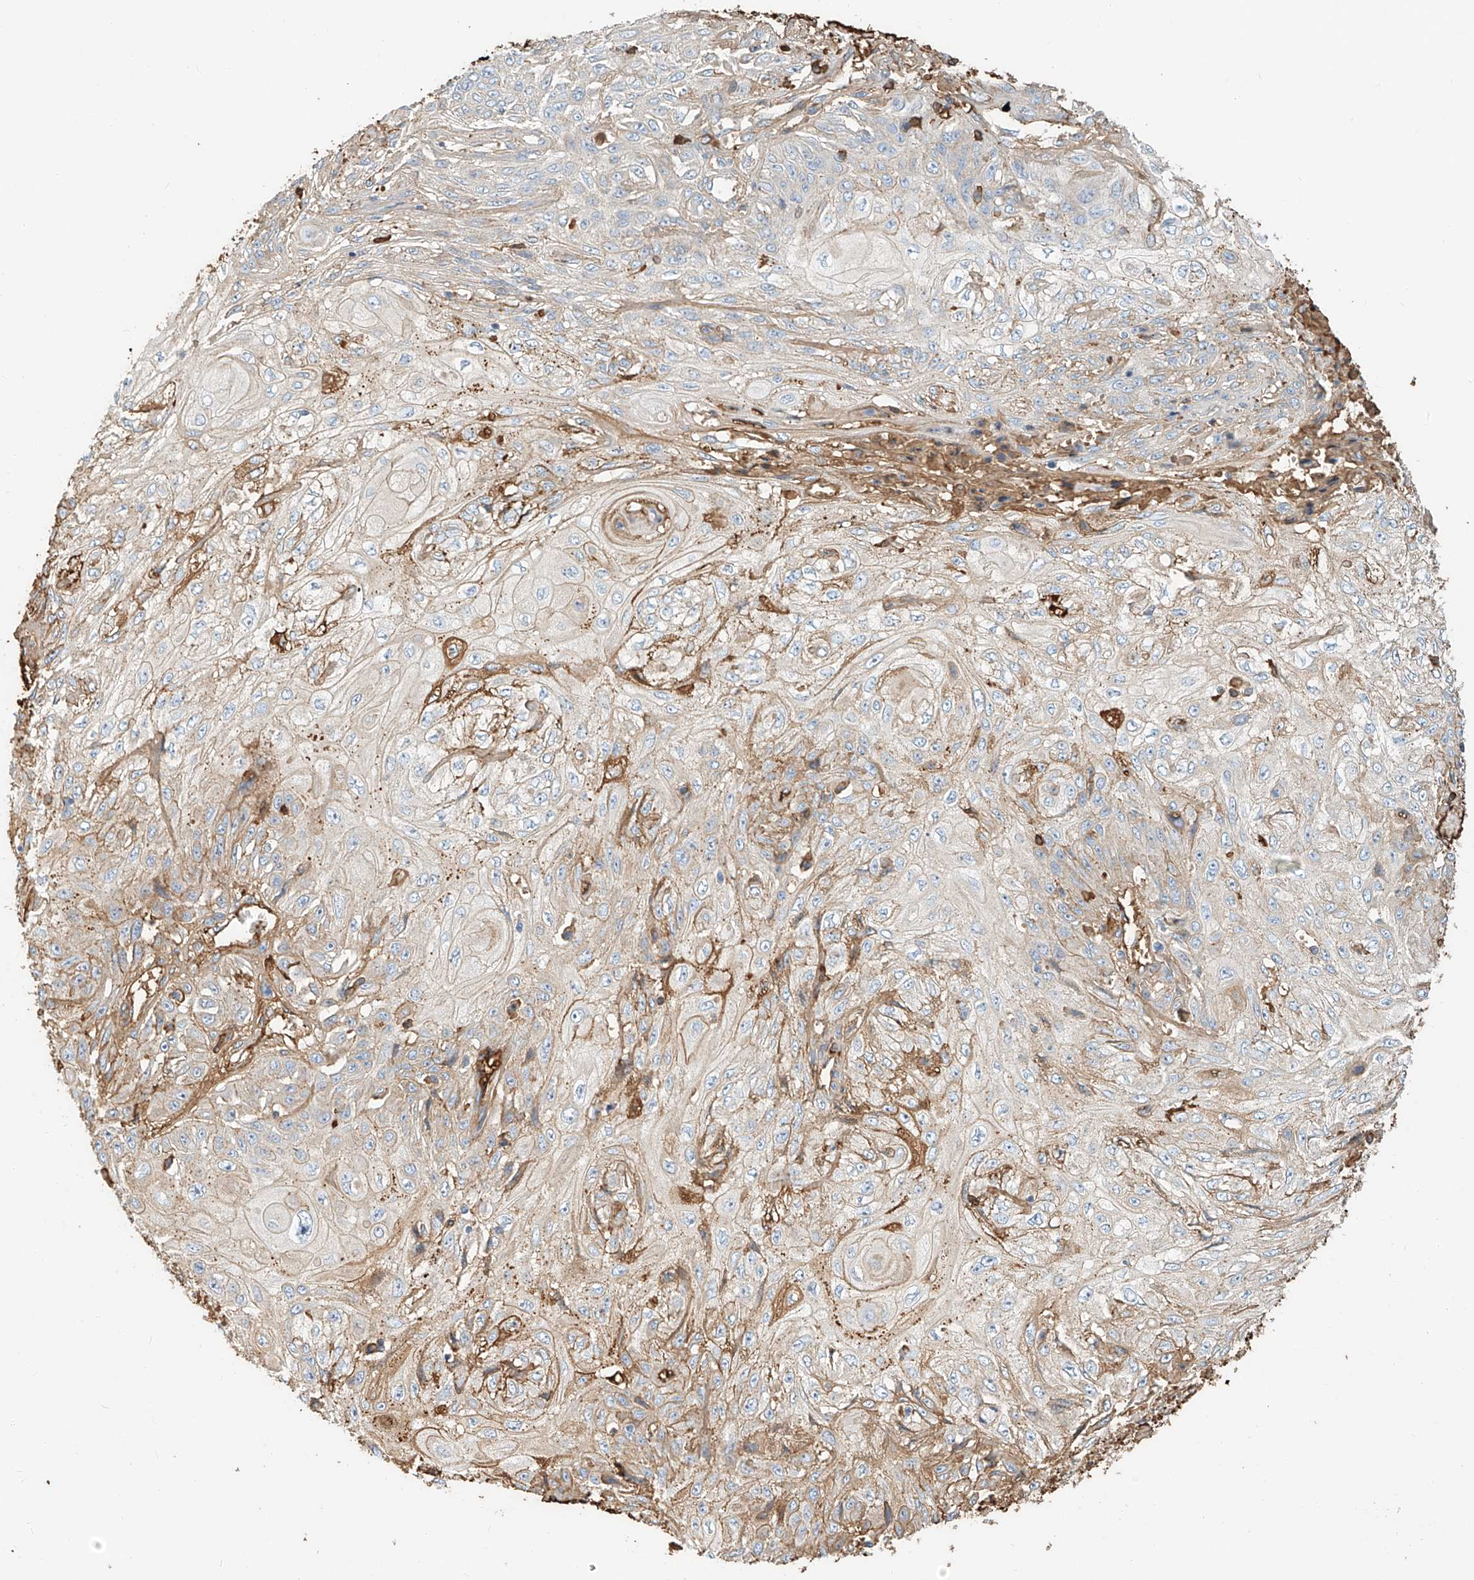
{"staining": {"intensity": "moderate", "quantity": "<25%", "location": "cytoplasmic/membranous"}, "tissue": "skin cancer", "cell_type": "Tumor cells", "image_type": "cancer", "snomed": [{"axis": "morphology", "description": "Squamous cell carcinoma, NOS"}, {"axis": "morphology", "description": "Squamous cell carcinoma, metastatic, NOS"}, {"axis": "topography", "description": "Skin"}, {"axis": "topography", "description": "Lymph node"}], "caption": "Immunohistochemical staining of human skin cancer (squamous cell carcinoma) displays low levels of moderate cytoplasmic/membranous expression in about <25% of tumor cells. The staining was performed using DAB (3,3'-diaminobenzidine) to visualize the protein expression in brown, while the nuclei were stained in blue with hematoxylin (Magnification: 20x).", "gene": "ZFP30", "patient": {"sex": "male", "age": 75}}